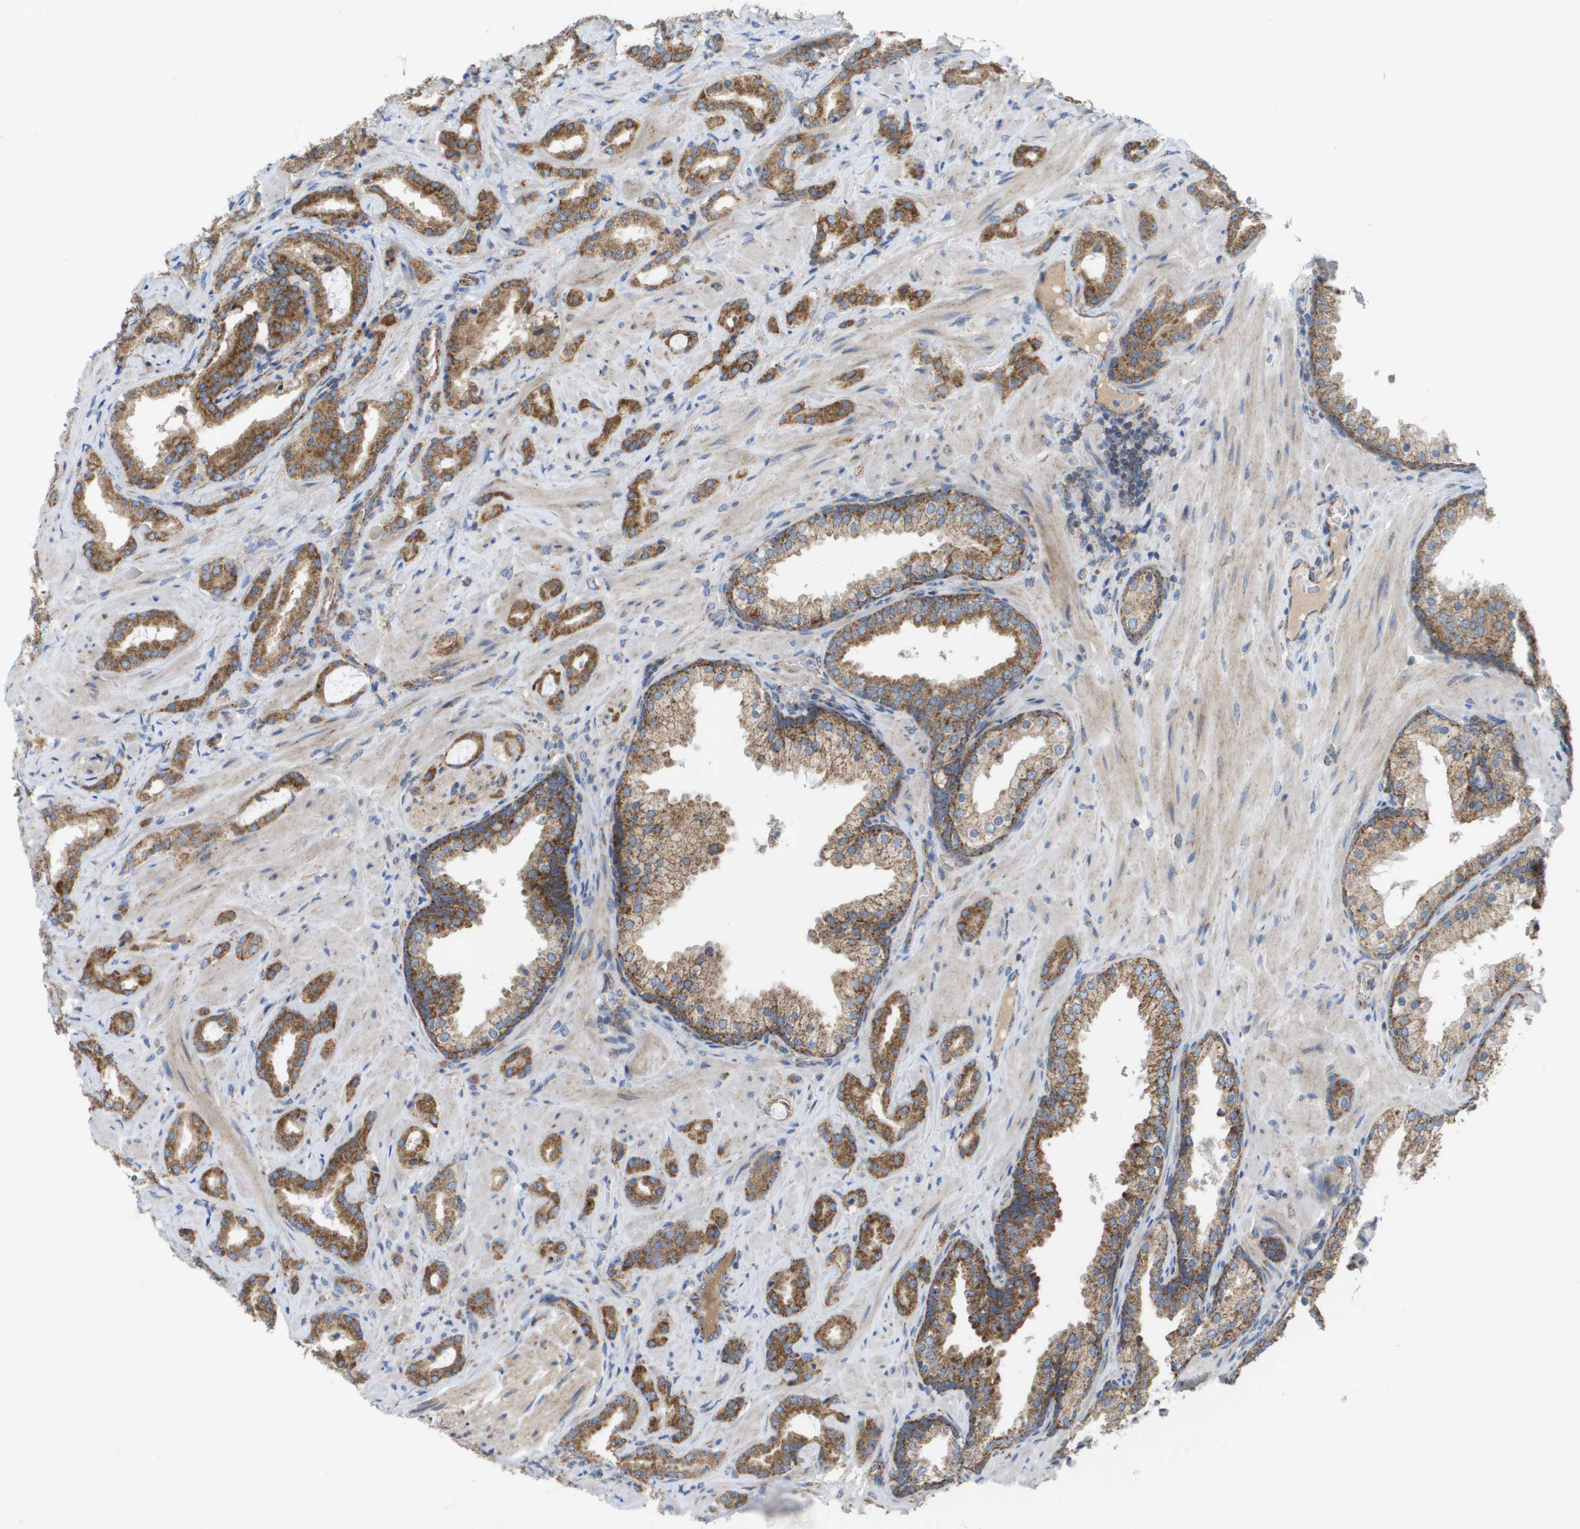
{"staining": {"intensity": "moderate", "quantity": ">75%", "location": "cytoplasmic/membranous"}, "tissue": "prostate cancer", "cell_type": "Tumor cells", "image_type": "cancer", "snomed": [{"axis": "morphology", "description": "Adenocarcinoma, High grade"}, {"axis": "topography", "description": "Prostate"}], "caption": "A high-resolution image shows immunohistochemistry staining of high-grade adenocarcinoma (prostate), which reveals moderate cytoplasmic/membranous expression in about >75% of tumor cells.", "gene": "FIS1", "patient": {"sex": "male", "age": 64}}